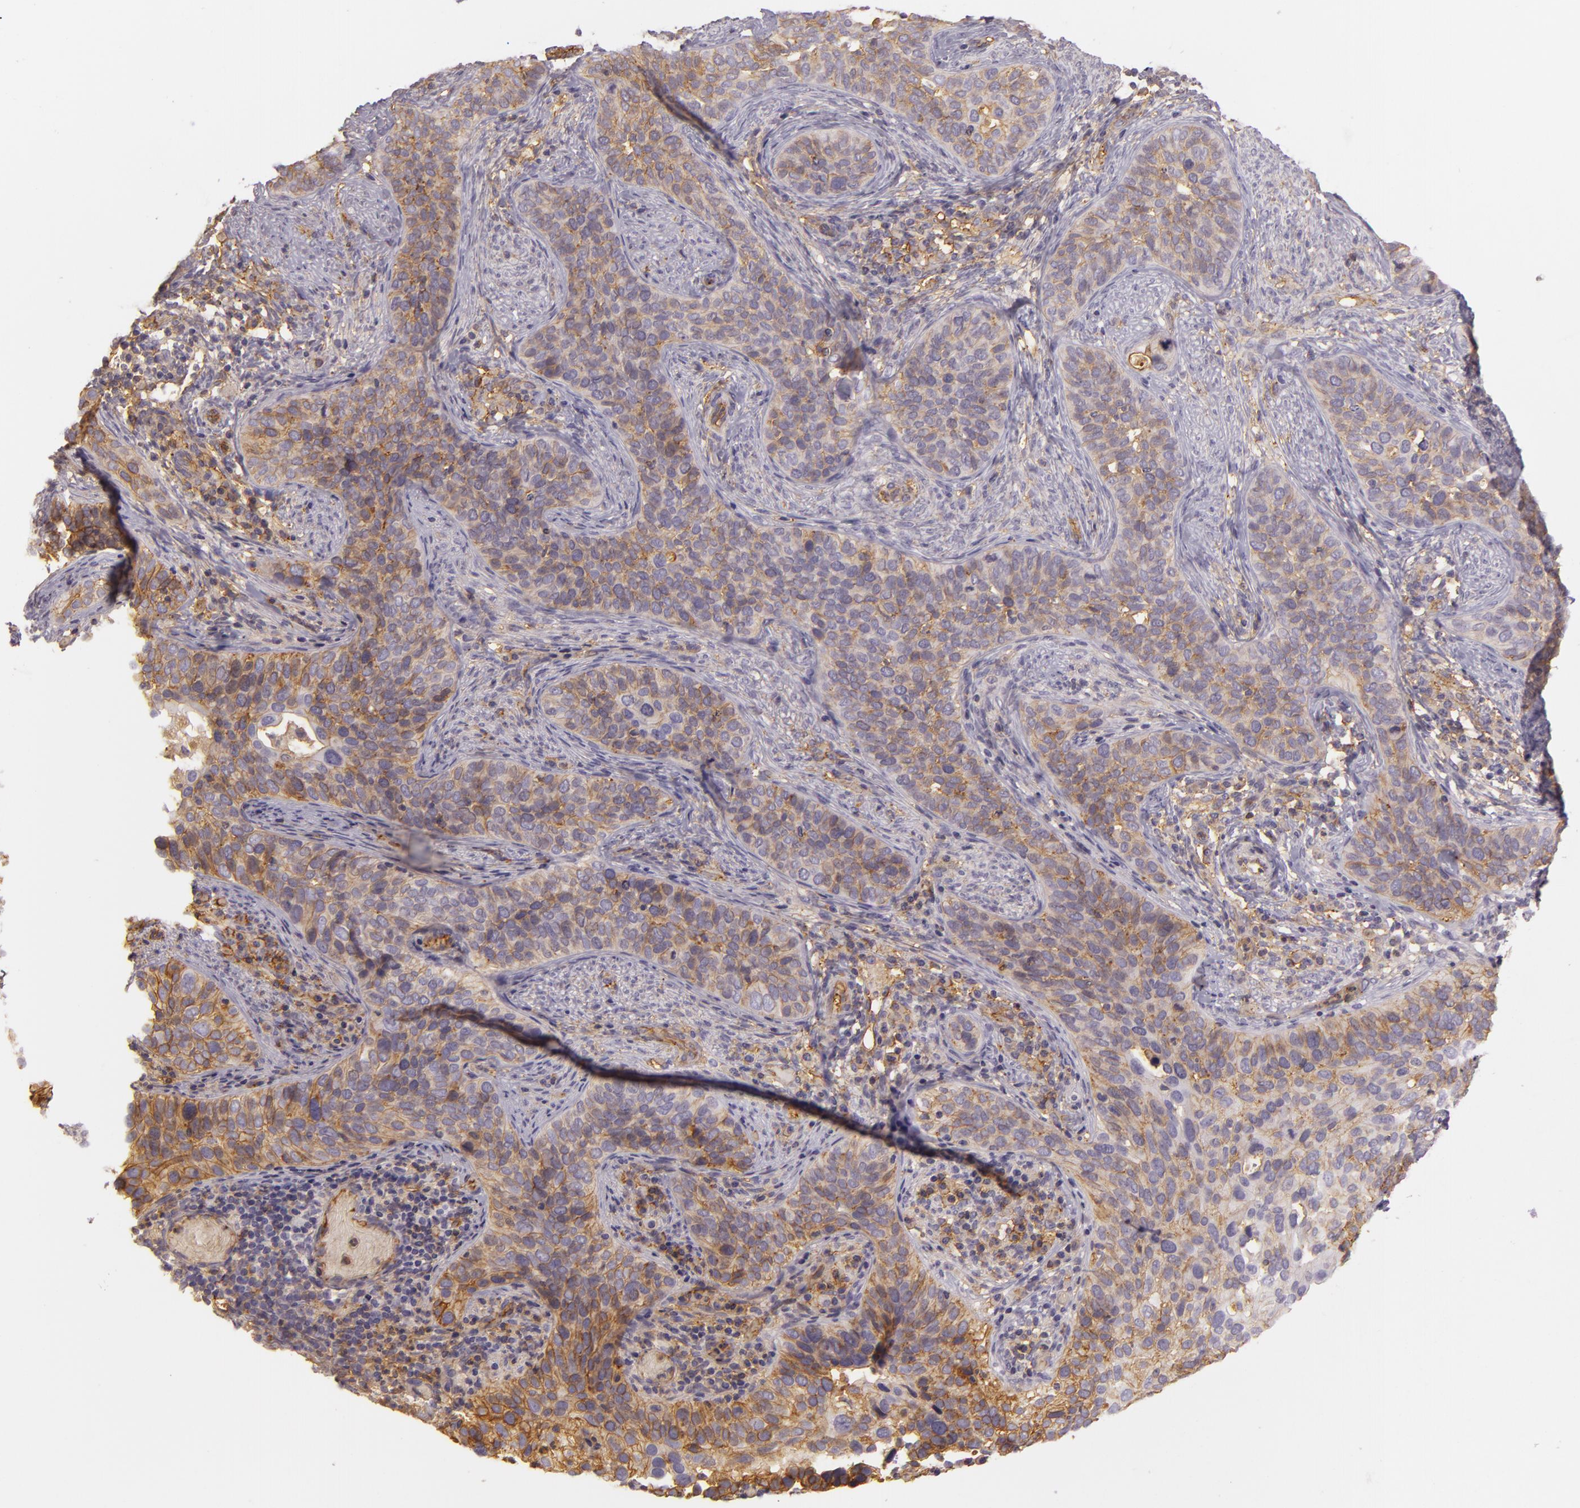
{"staining": {"intensity": "moderate", "quantity": ">75%", "location": "cytoplasmic/membranous"}, "tissue": "cervical cancer", "cell_type": "Tumor cells", "image_type": "cancer", "snomed": [{"axis": "morphology", "description": "Squamous cell carcinoma, NOS"}, {"axis": "topography", "description": "Cervix"}], "caption": "Human squamous cell carcinoma (cervical) stained with a brown dye shows moderate cytoplasmic/membranous positive positivity in about >75% of tumor cells.", "gene": "CD59", "patient": {"sex": "female", "age": 31}}